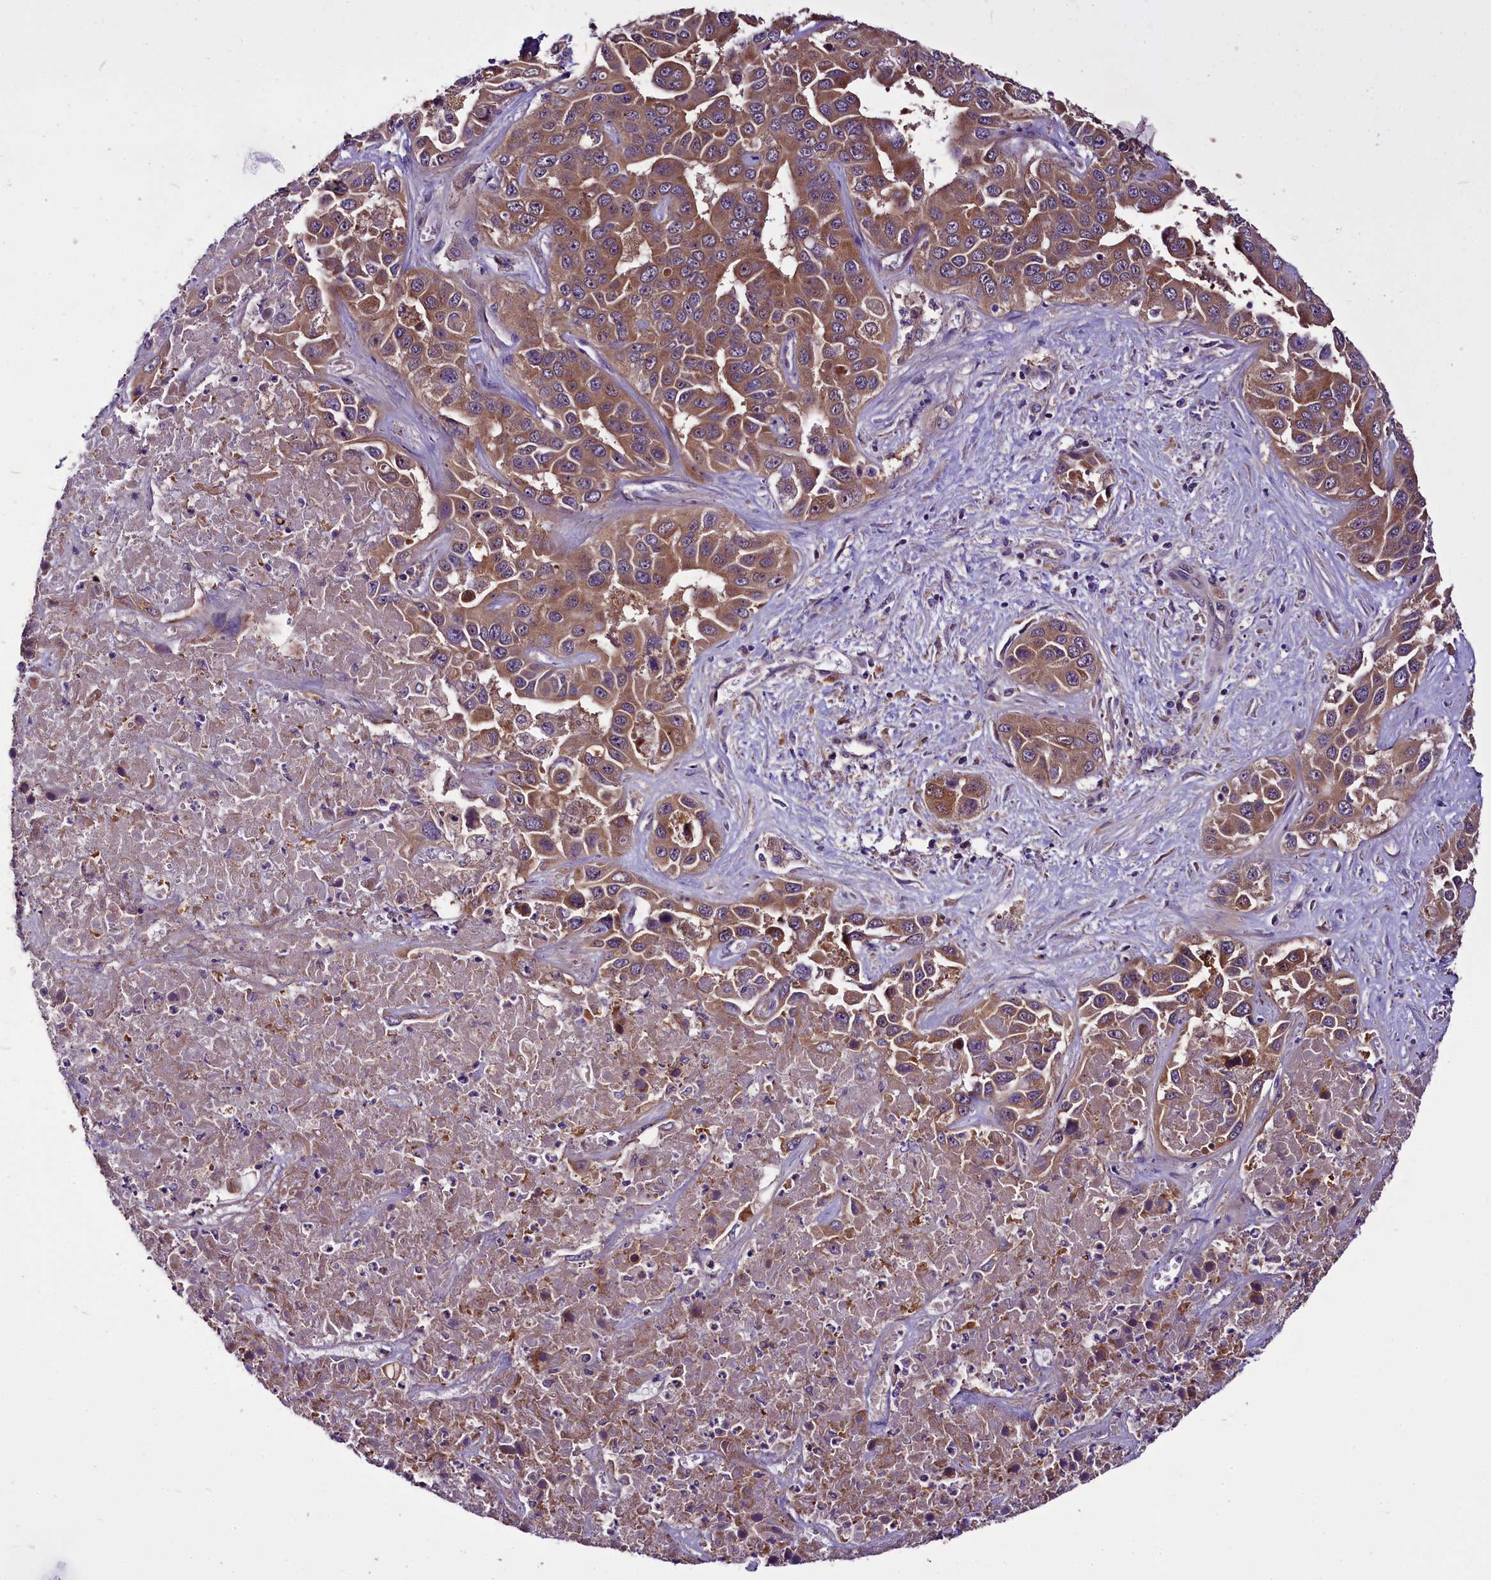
{"staining": {"intensity": "moderate", "quantity": ">75%", "location": "cytoplasmic/membranous"}, "tissue": "liver cancer", "cell_type": "Tumor cells", "image_type": "cancer", "snomed": [{"axis": "morphology", "description": "Cholangiocarcinoma"}, {"axis": "topography", "description": "Liver"}], "caption": "Approximately >75% of tumor cells in human cholangiocarcinoma (liver) exhibit moderate cytoplasmic/membranous protein staining as visualized by brown immunohistochemical staining.", "gene": "RPUSD2", "patient": {"sex": "female", "age": 52}}